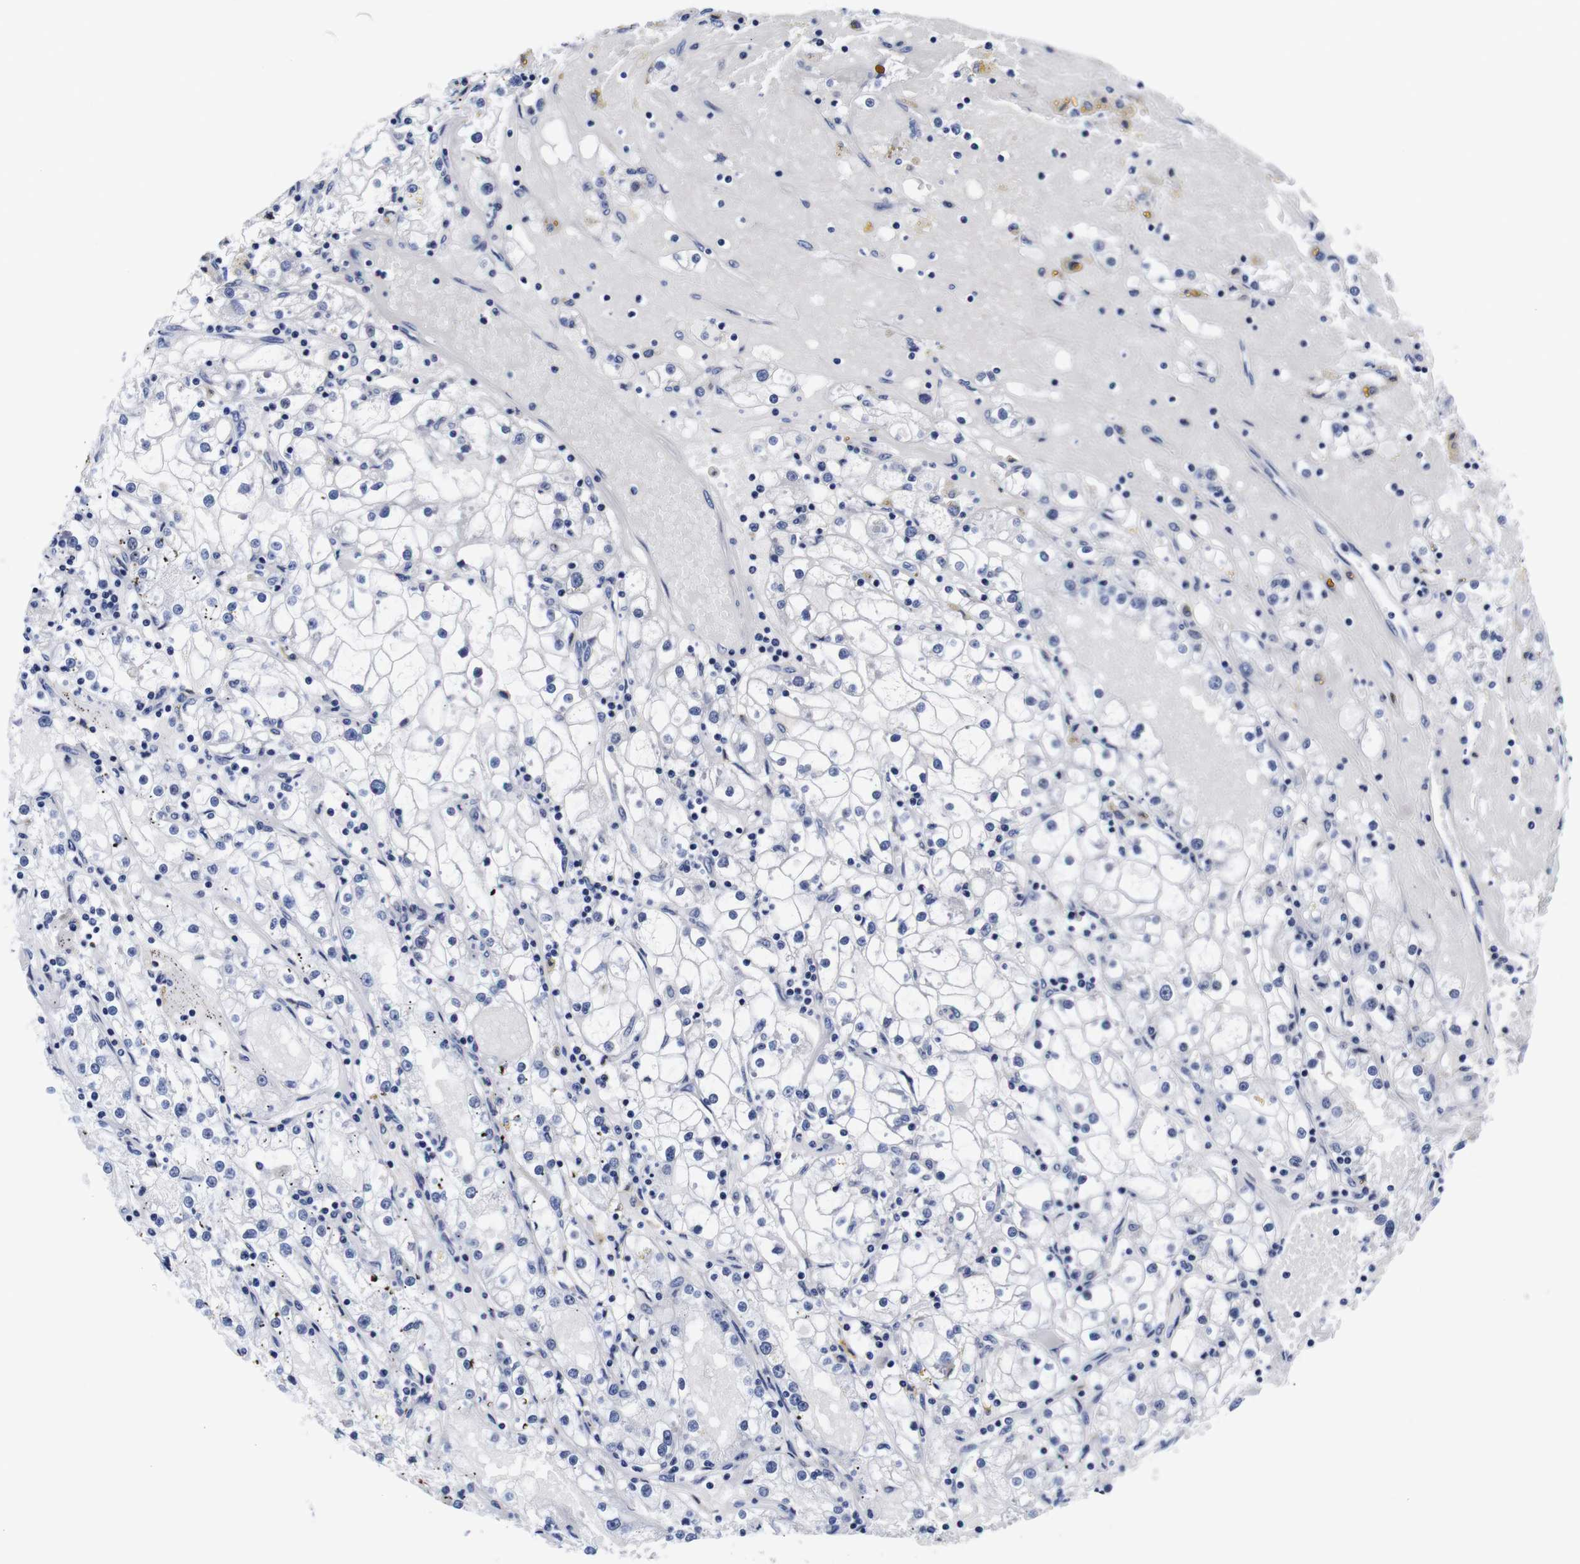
{"staining": {"intensity": "negative", "quantity": "none", "location": "none"}, "tissue": "renal cancer", "cell_type": "Tumor cells", "image_type": "cancer", "snomed": [{"axis": "morphology", "description": "Adenocarcinoma, NOS"}, {"axis": "topography", "description": "Kidney"}], "caption": "Immunohistochemical staining of human renal adenocarcinoma reveals no significant expression in tumor cells. (DAB immunohistochemistry (IHC), high magnification).", "gene": "CLEC4G", "patient": {"sex": "male", "age": 56}}